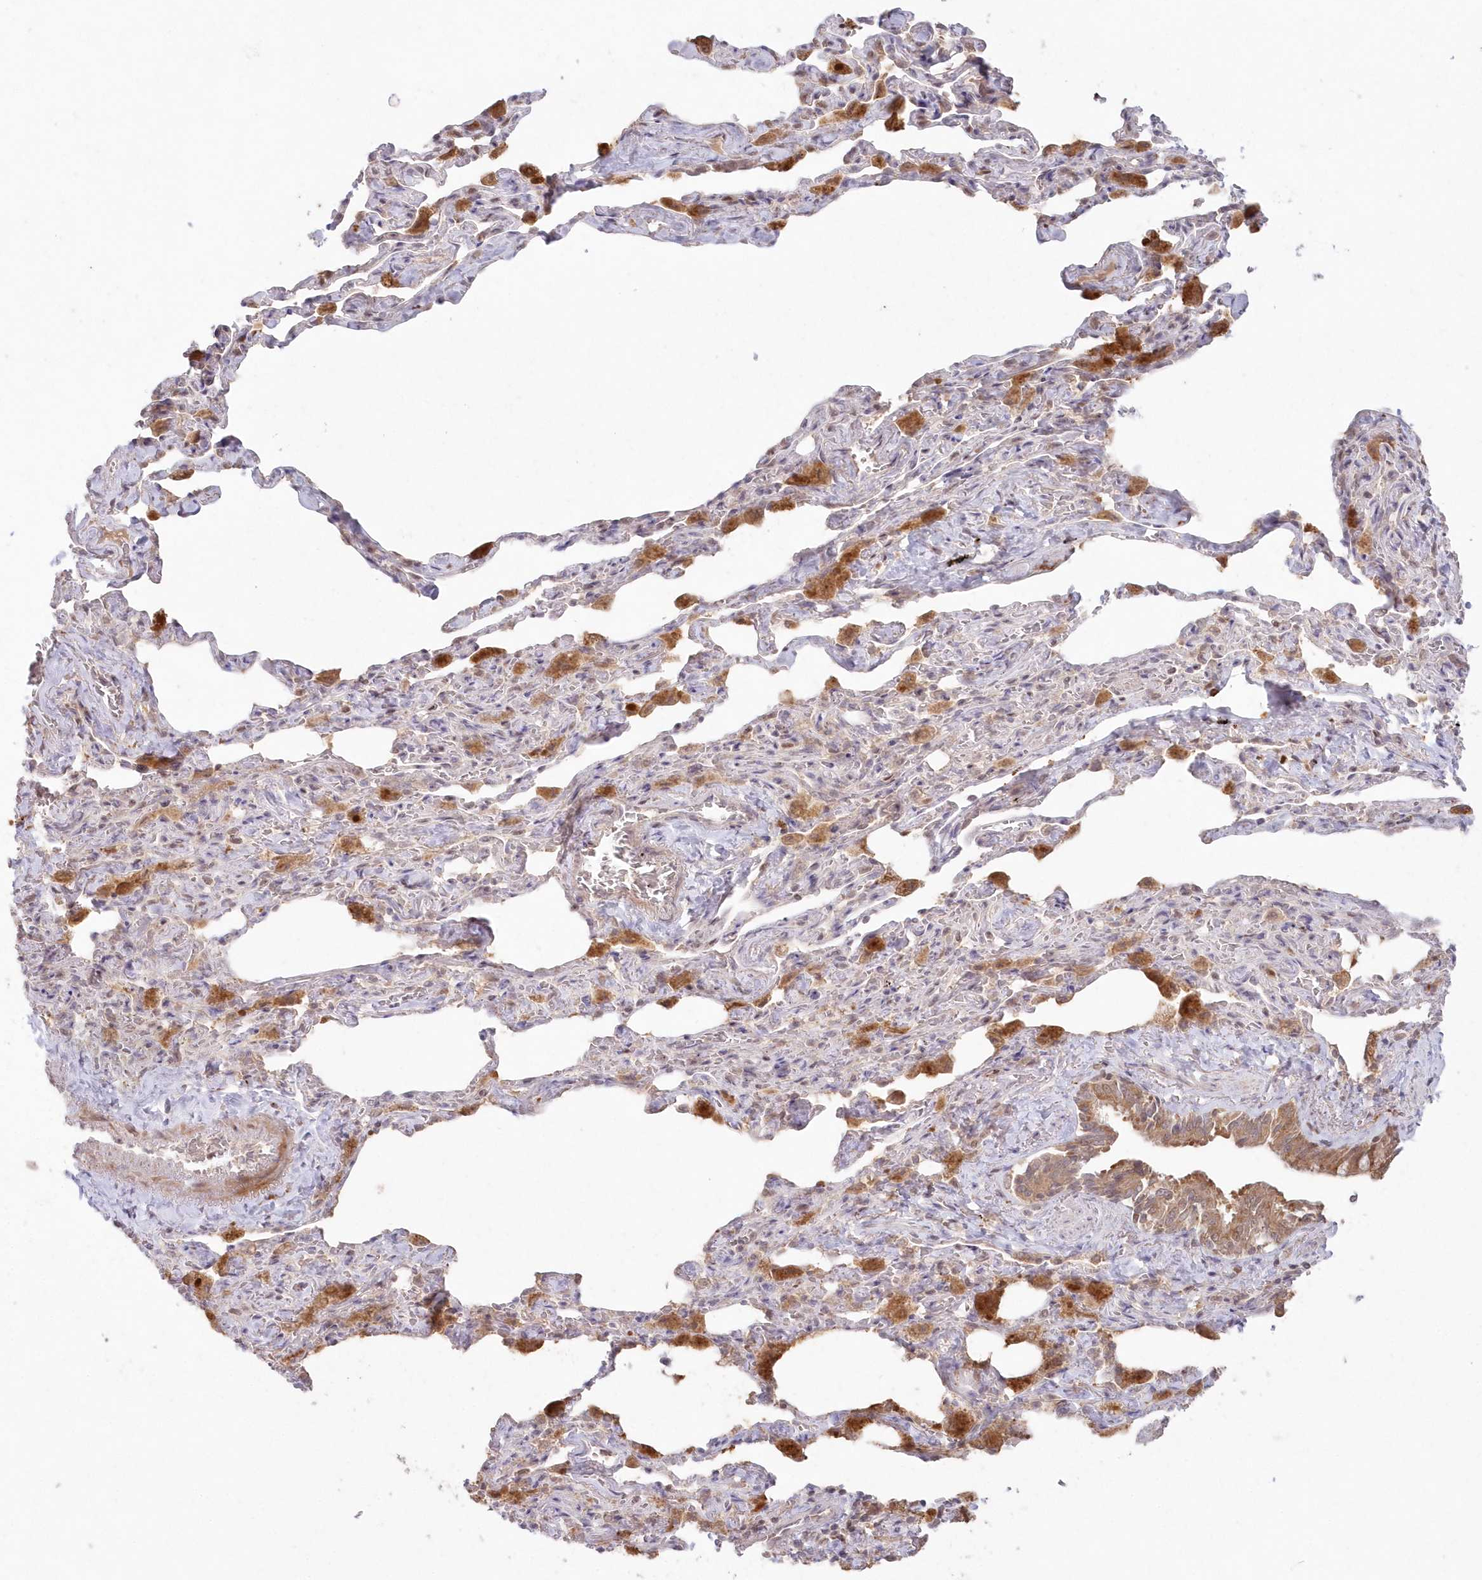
{"staining": {"intensity": "moderate", "quantity": ">75%", "location": "cytoplasmic/membranous,nuclear"}, "tissue": "lung cancer", "cell_type": "Tumor cells", "image_type": "cancer", "snomed": [{"axis": "morphology", "description": "Adenocarcinoma, NOS"}, {"axis": "topography", "description": "Lung"}], "caption": "Protein expression analysis of adenocarcinoma (lung) exhibits moderate cytoplasmic/membranous and nuclear positivity in approximately >75% of tumor cells.", "gene": "ASCC1", "patient": {"sex": "female", "age": 51}}